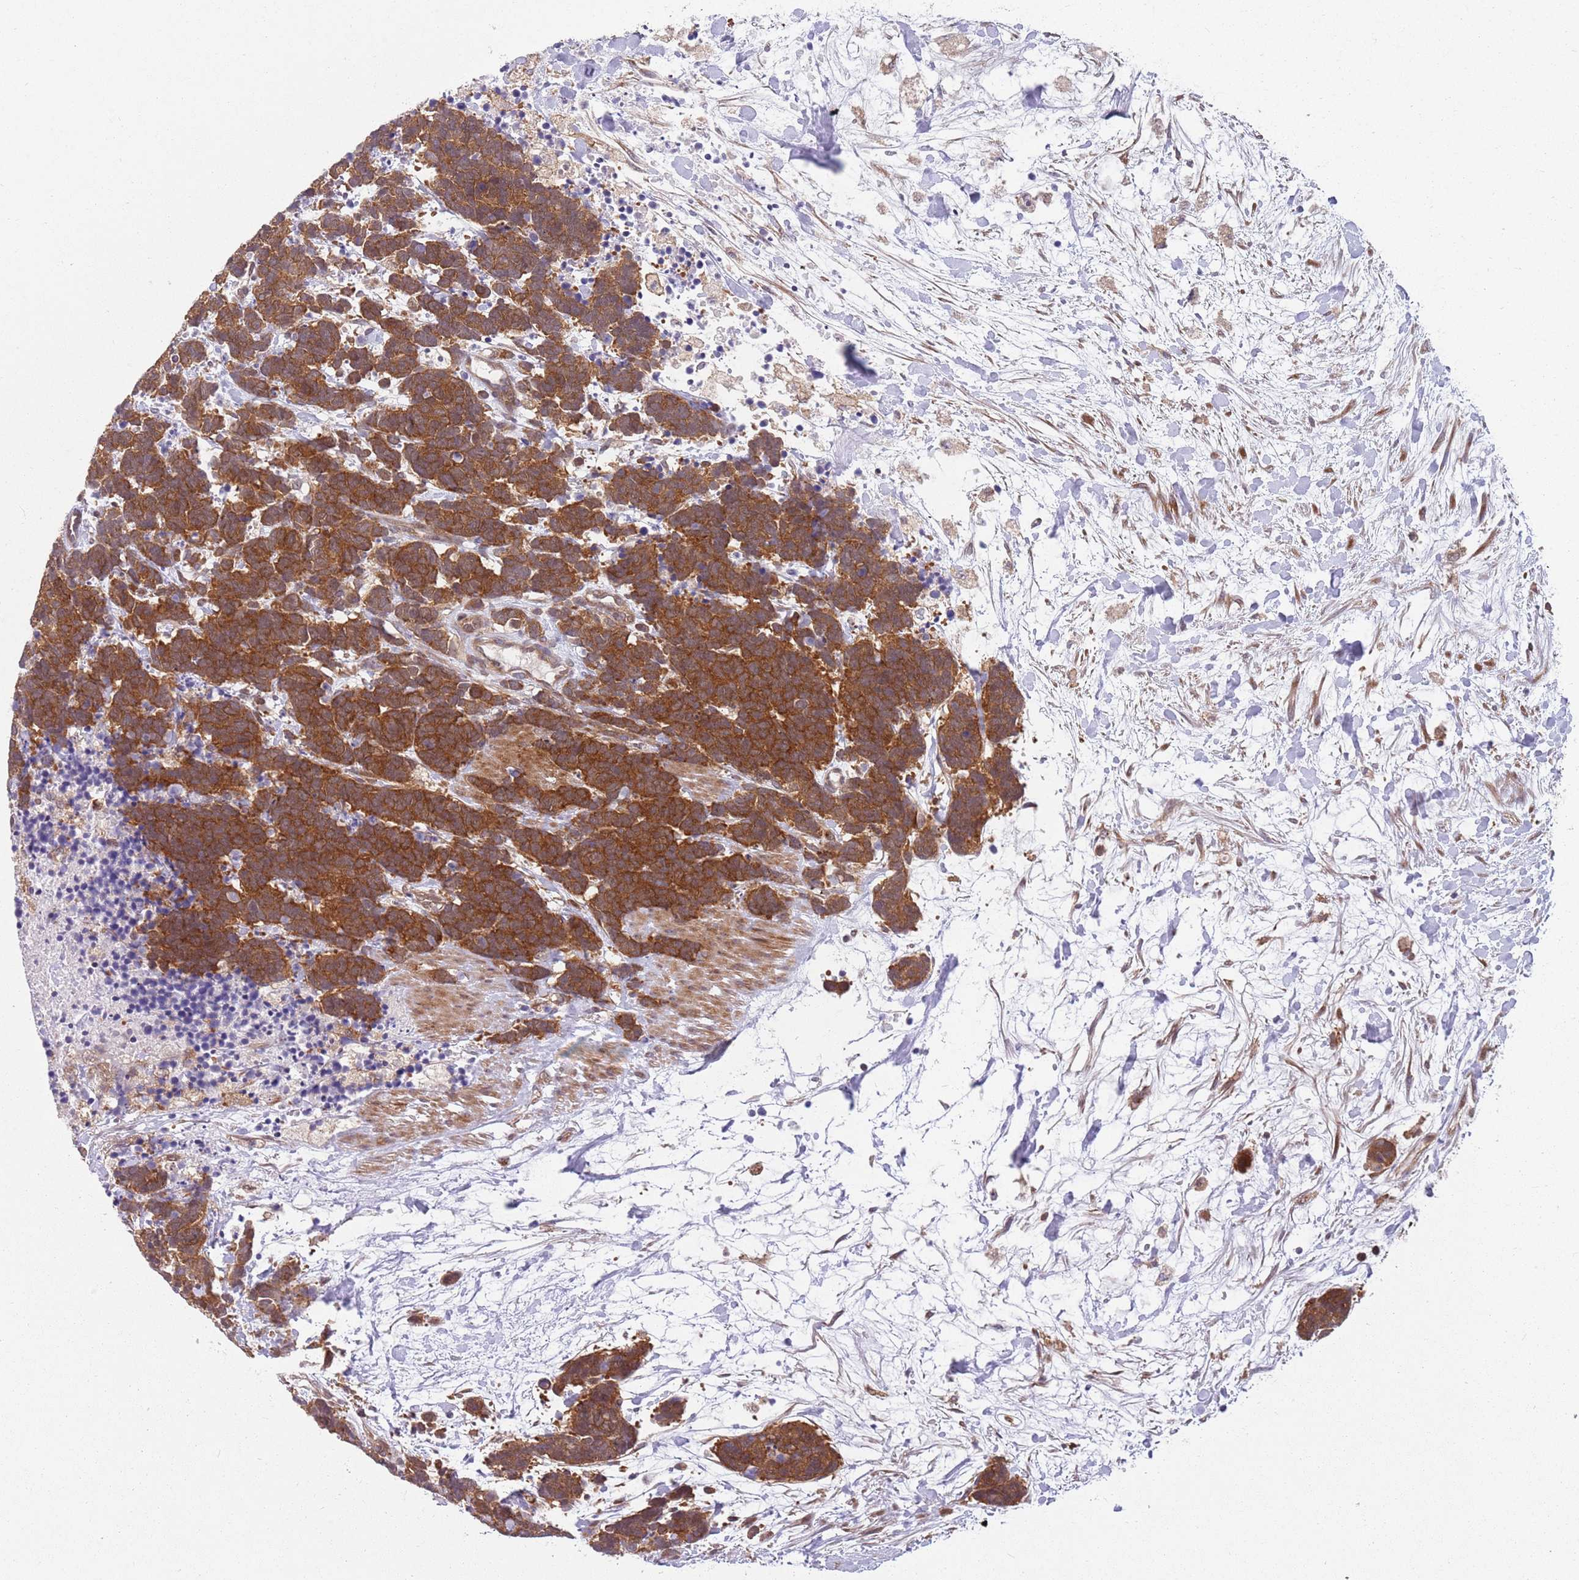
{"staining": {"intensity": "strong", "quantity": ">75%", "location": "cytoplasmic/membranous"}, "tissue": "carcinoid", "cell_type": "Tumor cells", "image_type": "cancer", "snomed": [{"axis": "morphology", "description": "Carcinoma, NOS"}, {"axis": "morphology", "description": "Carcinoid, malignant, NOS"}, {"axis": "topography", "description": "Prostate"}], "caption": "Immunohistochemical staining of carcinoma shows high levels of strong cytoplasmic/membranous protein positivity in approximately >75% of tumor cells.", "gene": "GGA1", "patient": {"sex": "male", "age": 57}}